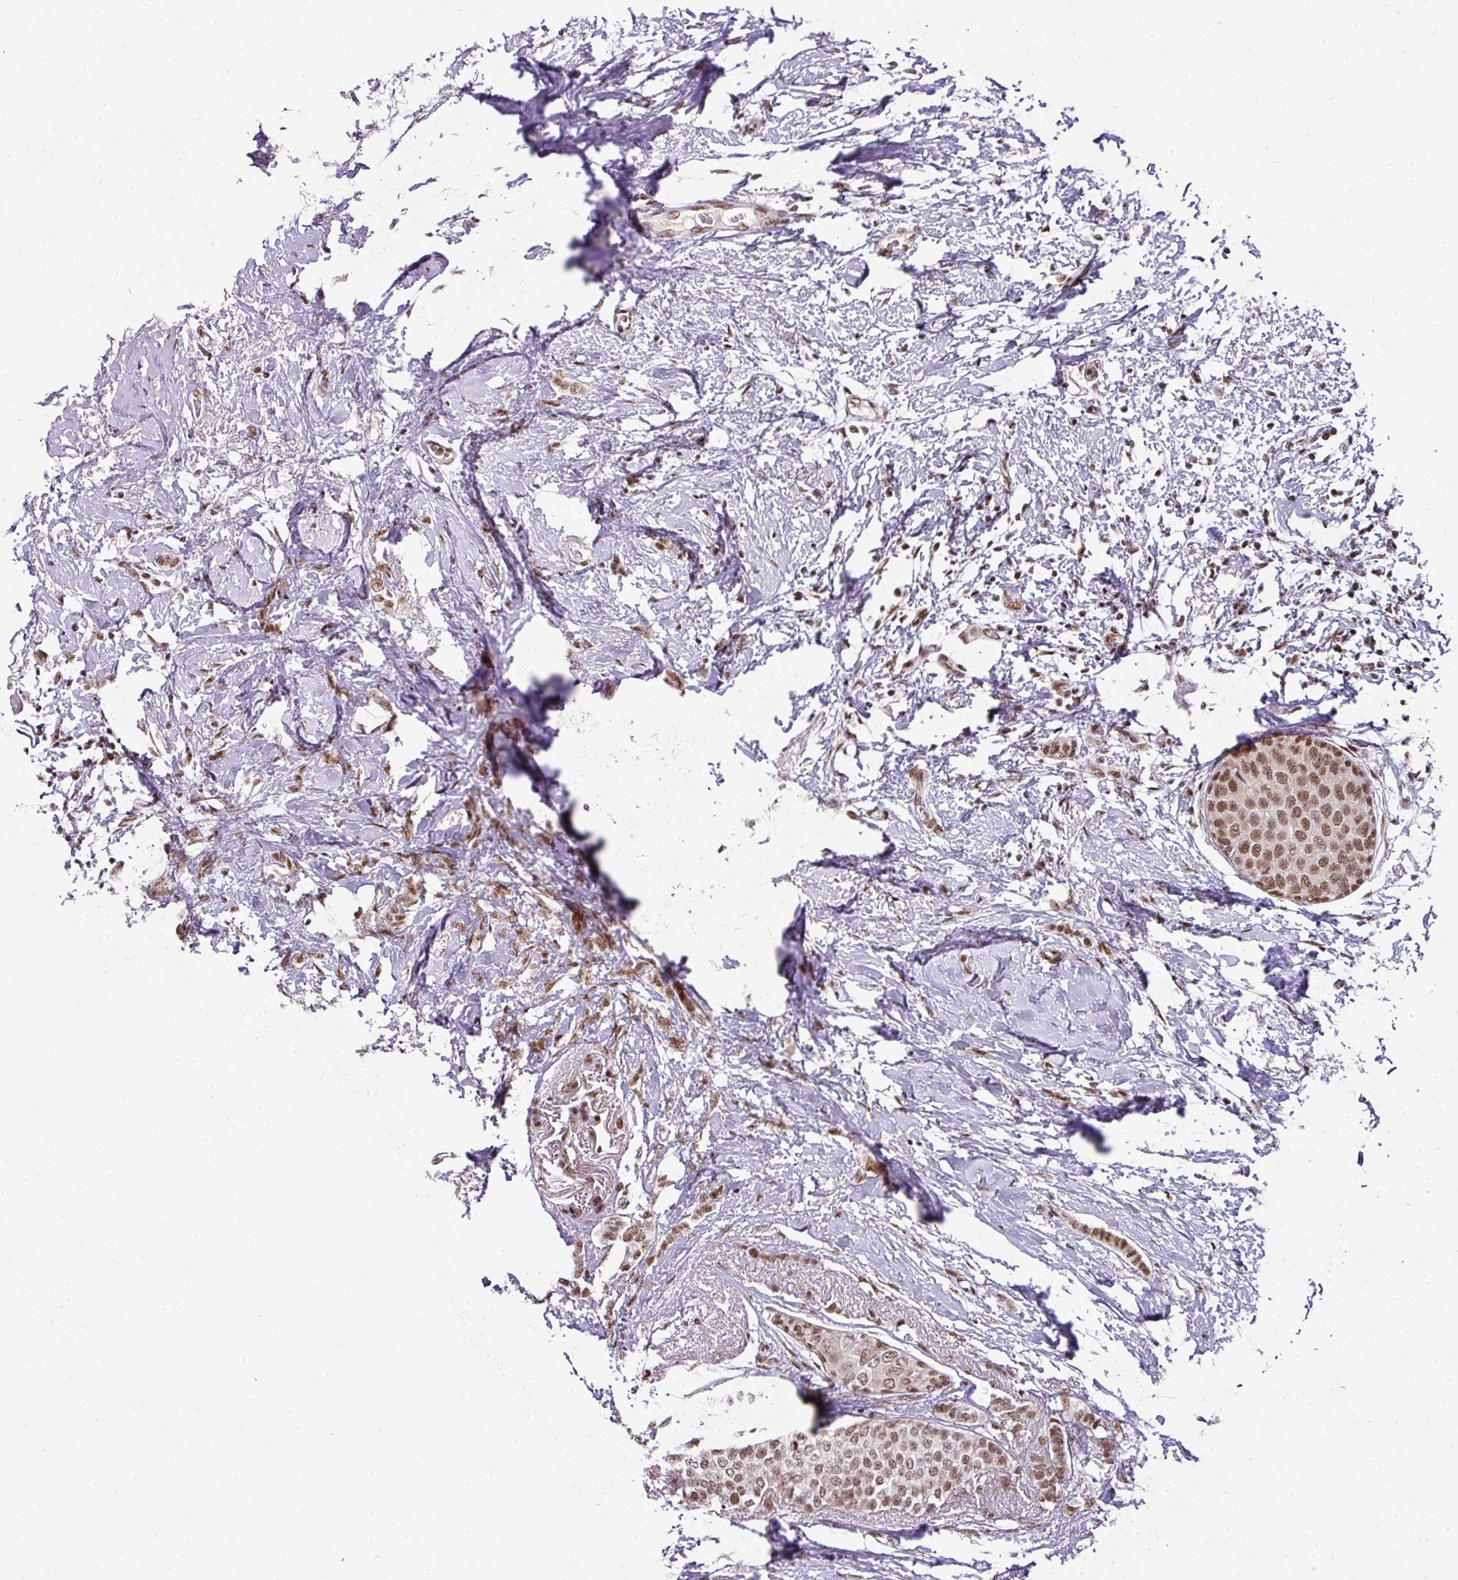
{"staining": {"intensity": "moderate", "quantity": ">75%", "location": "nuclear"}, "tissue": "breast cancer", "cell_type": "Tumor cells", "image_type": "cancer", "snomed": [{"axis": "morphology", "description": "Duct carcinoma"}, {"axis": "topography", "description": "Breast"}], "caption": "IHC (DAB) staining of human breast cancer (invasive ductal carcinoma) shows moderate nuclear protein expression in about >75% of tumor cells.", "gene": "NFYA", "patient": {"sex": "female", "age": 72}}